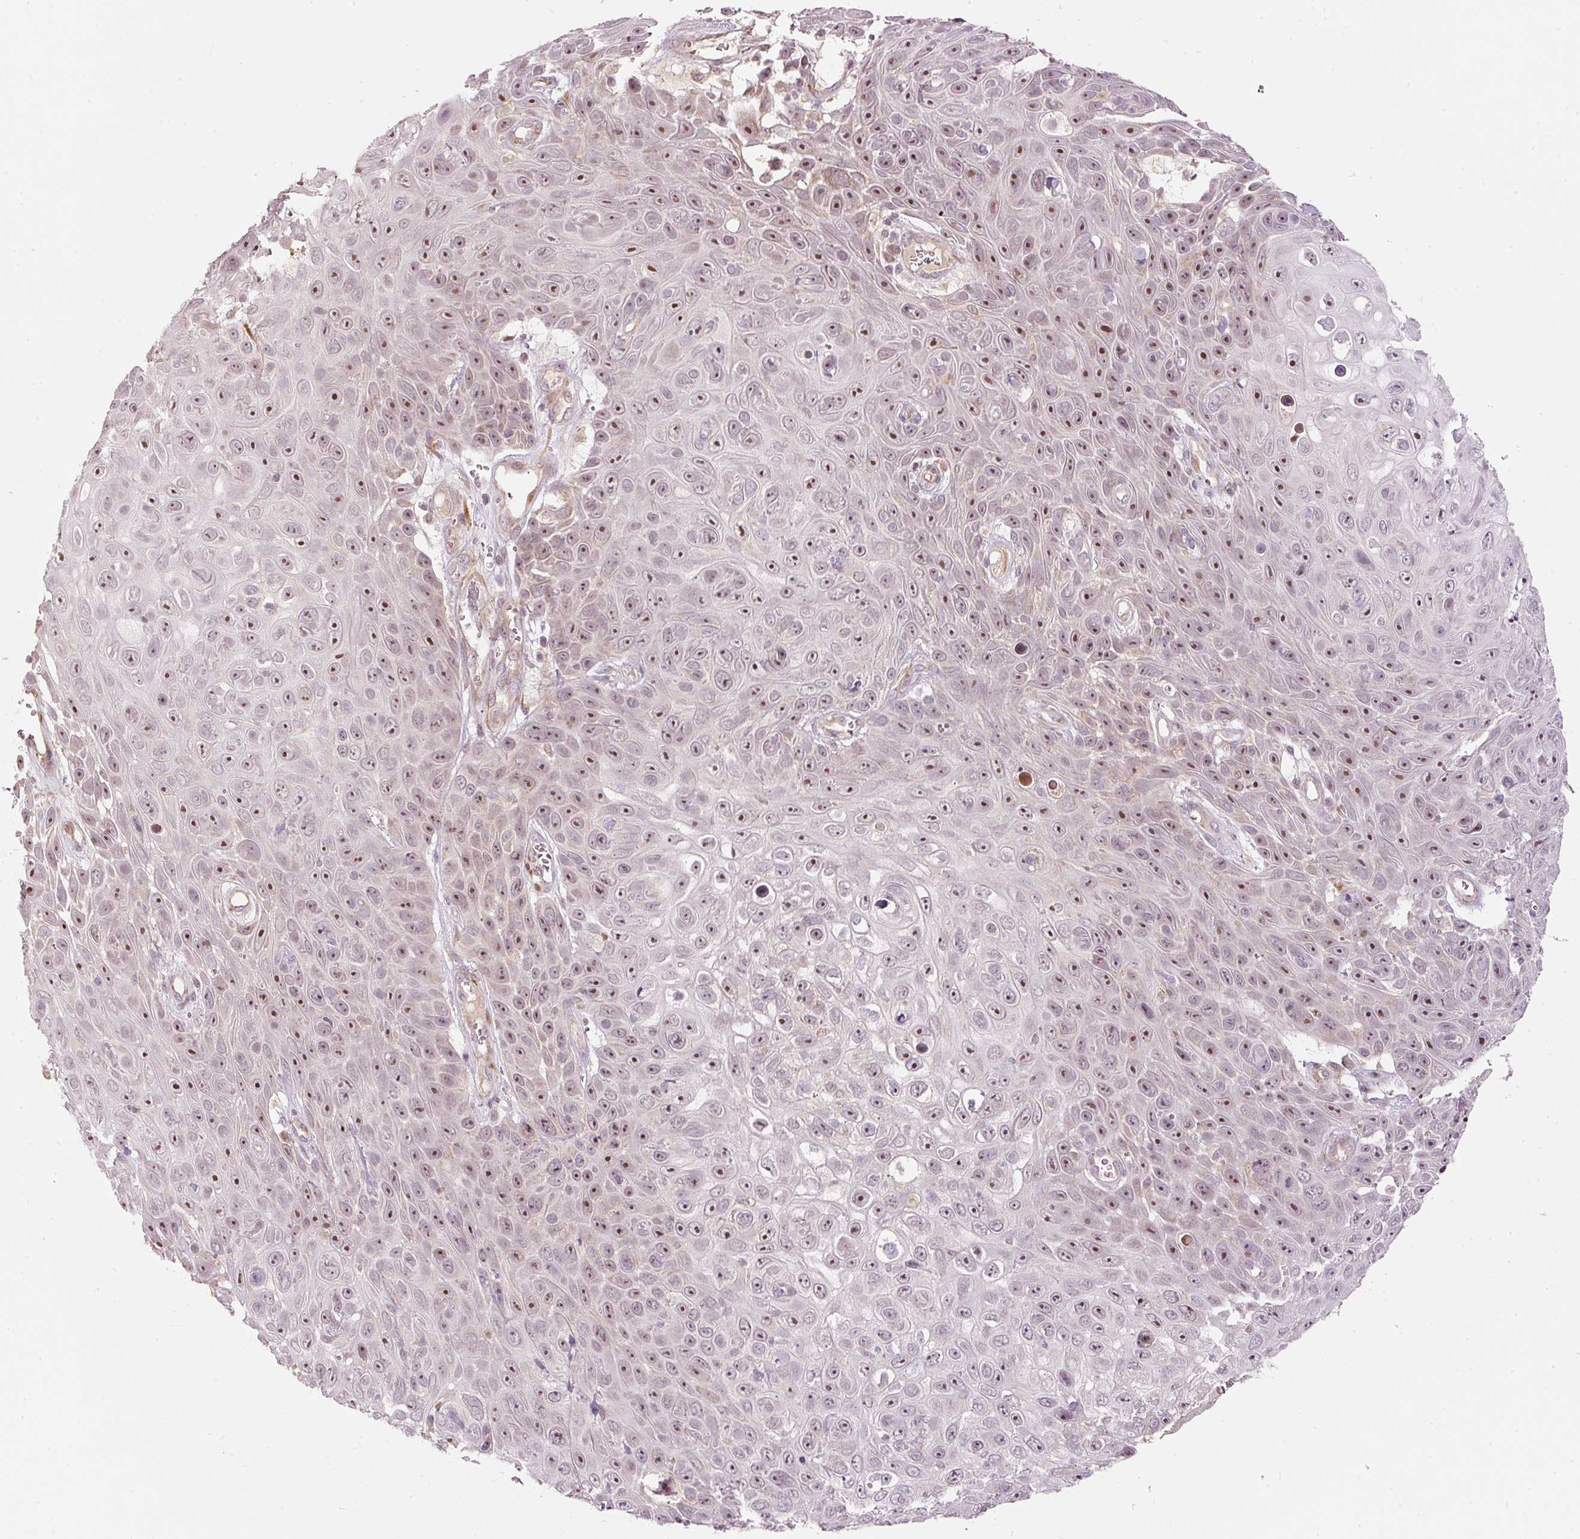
{"staining": {"intensity": "moderate", "quantity": ">75%", "location": "nuclear"}, "tissue": "skin cancer", "cell_type": "Tumor cells", "image_type": "cancer", "snomed": [{"axis": "morphology", "description": "Squamous cell carcinoma, NOS"}, {"axis": "topography", "description": "Skin"}], "caption": "Immunohistochemistry of skin cancer displays medium levels of moderate nuclear positivity in approximately >75% of tumor cells.", "gene": "CDC20B", "patient": {"sex": "male", "age": 82}}